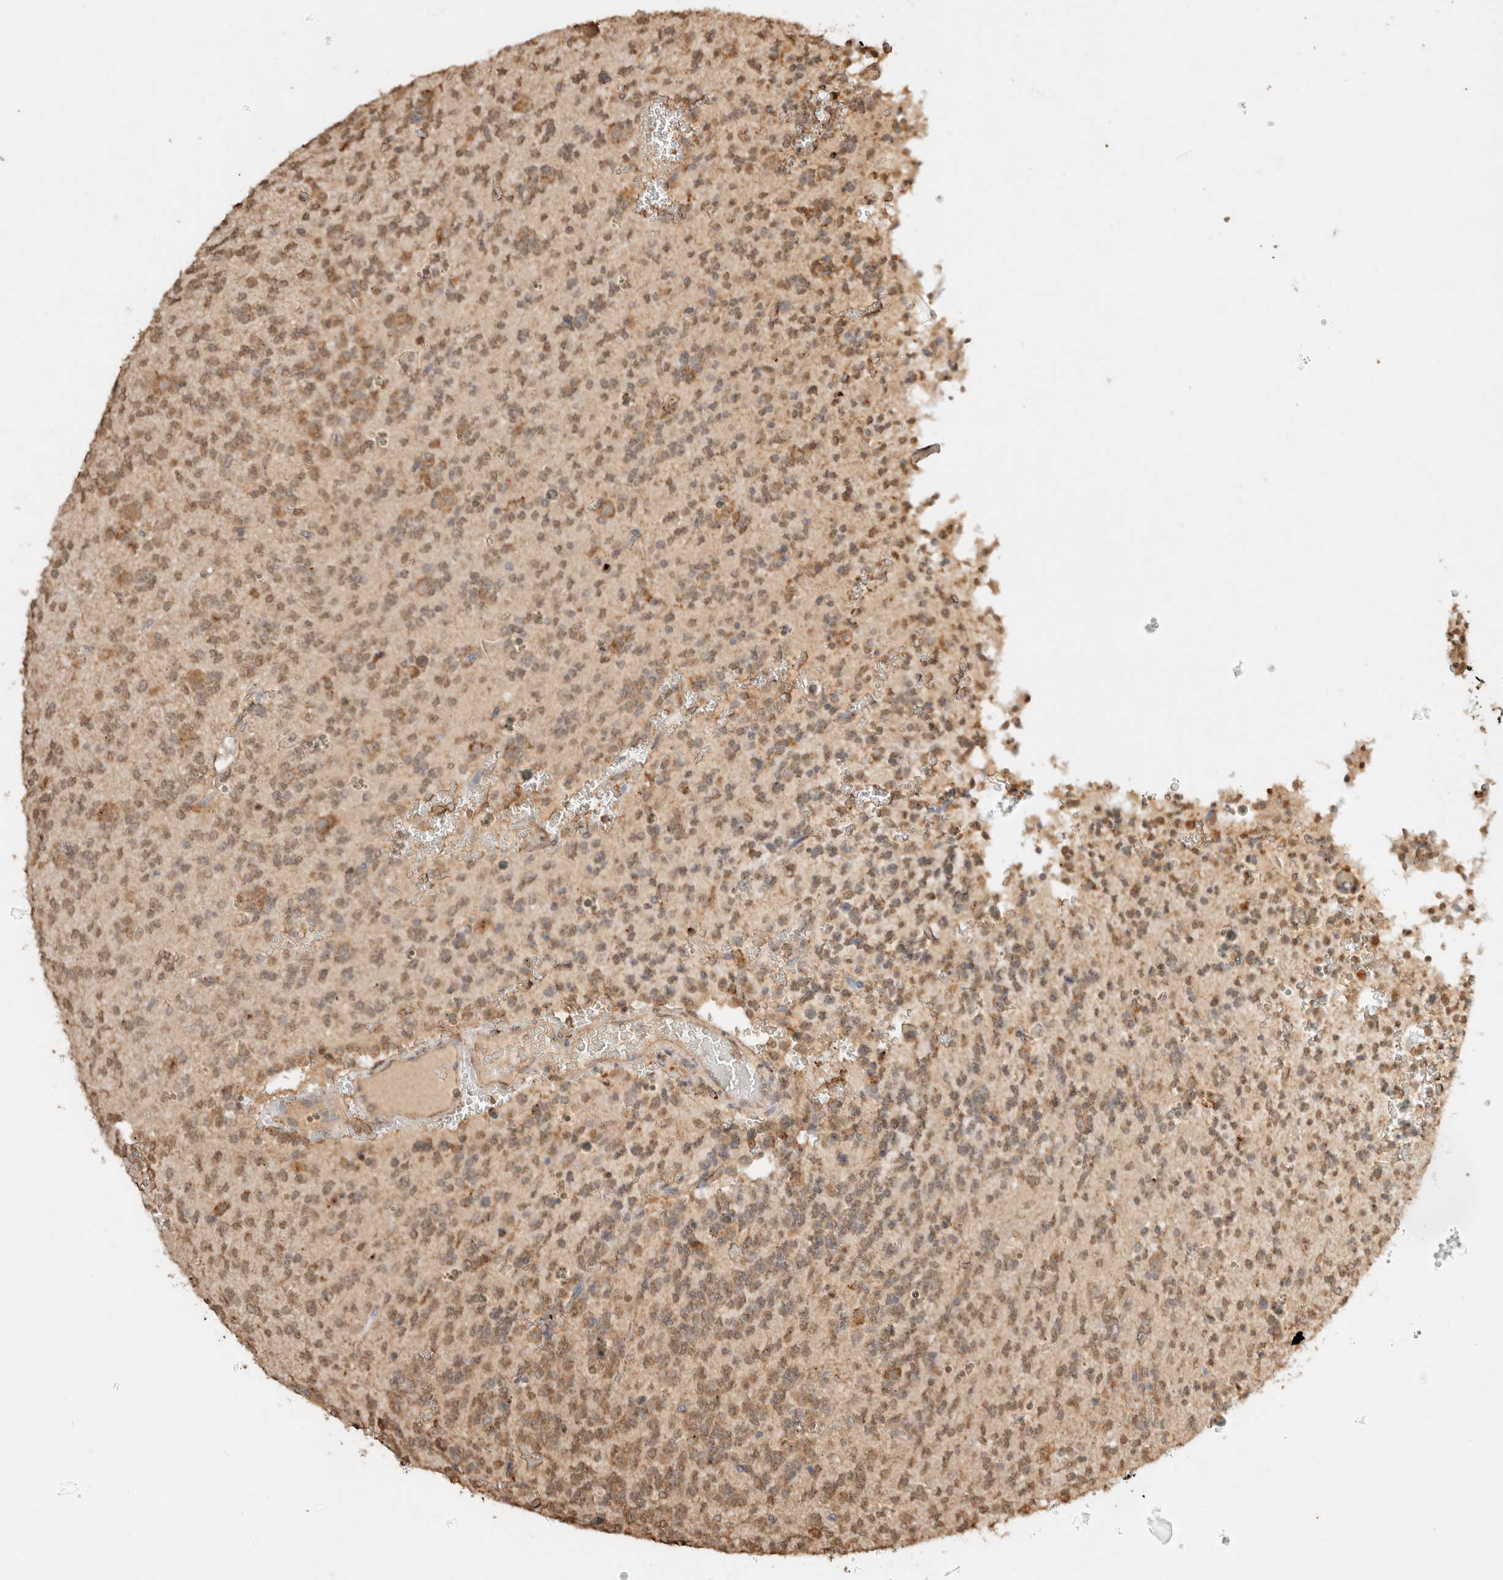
{"staining": {"intensity": "moderate", "quantity": ">75%", "location": "cytoplasmic/membranous,nuclear"}, "tissue": "glioma", "cell_type": "Tumor cells", "image_type": "cancer", "snomed": [{"axis": "morphology", "description": "Glioma, malignant, Low grade"}, {"axis": "topography", "description": "Brain"}], "caption": "A high-resolution image shows immunohistochemistry staining of malignant glioma (low-grade), which reveals moderate cytoplasmic/membranous and nuclear expression in approximately >75% of tumor cells.", "gene": "ERAP1", "patient": {"sex": "male", "age": 38}}